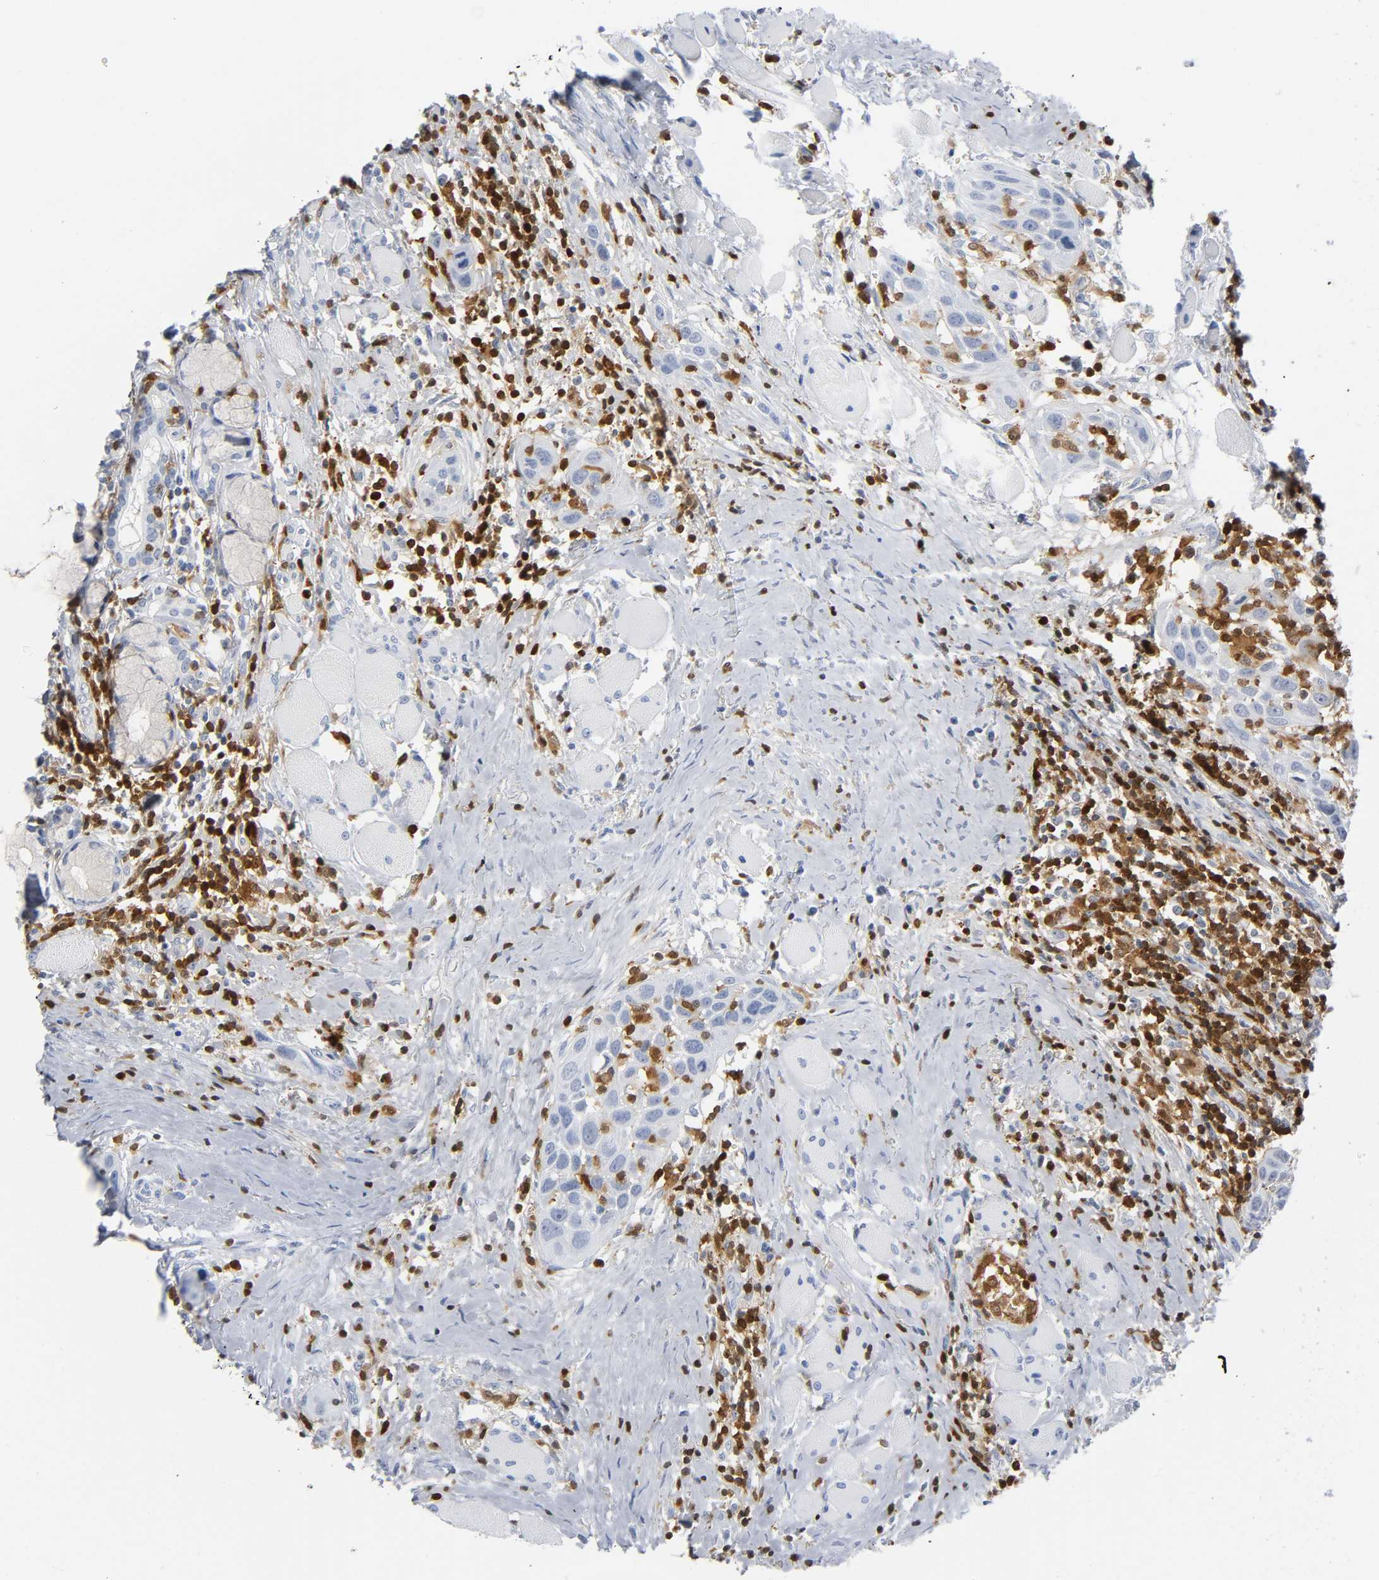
{"staining": {"intensity": "negative", "quantity": "none", "location": "none"}, "tissue": "head and neck cancer", "cell_type": "Tumor cells", "image_type": "cancer", "snomed": [{"axis": "morphology", "description": "Squamous cell carcinoma, NOS"}, {"axis": "topography", "description": "Oral tissue"}, {"axis": "topography", "description": "Head-Neck"}], "caption": "Immunohistochemistry histopathology image of human head and neck squamous cell carcinoma stained for a protein (brown), which reveals no staining in tumor cells.", "gene": "DOK2", "patient": {"sex": "female", "age": 50}}